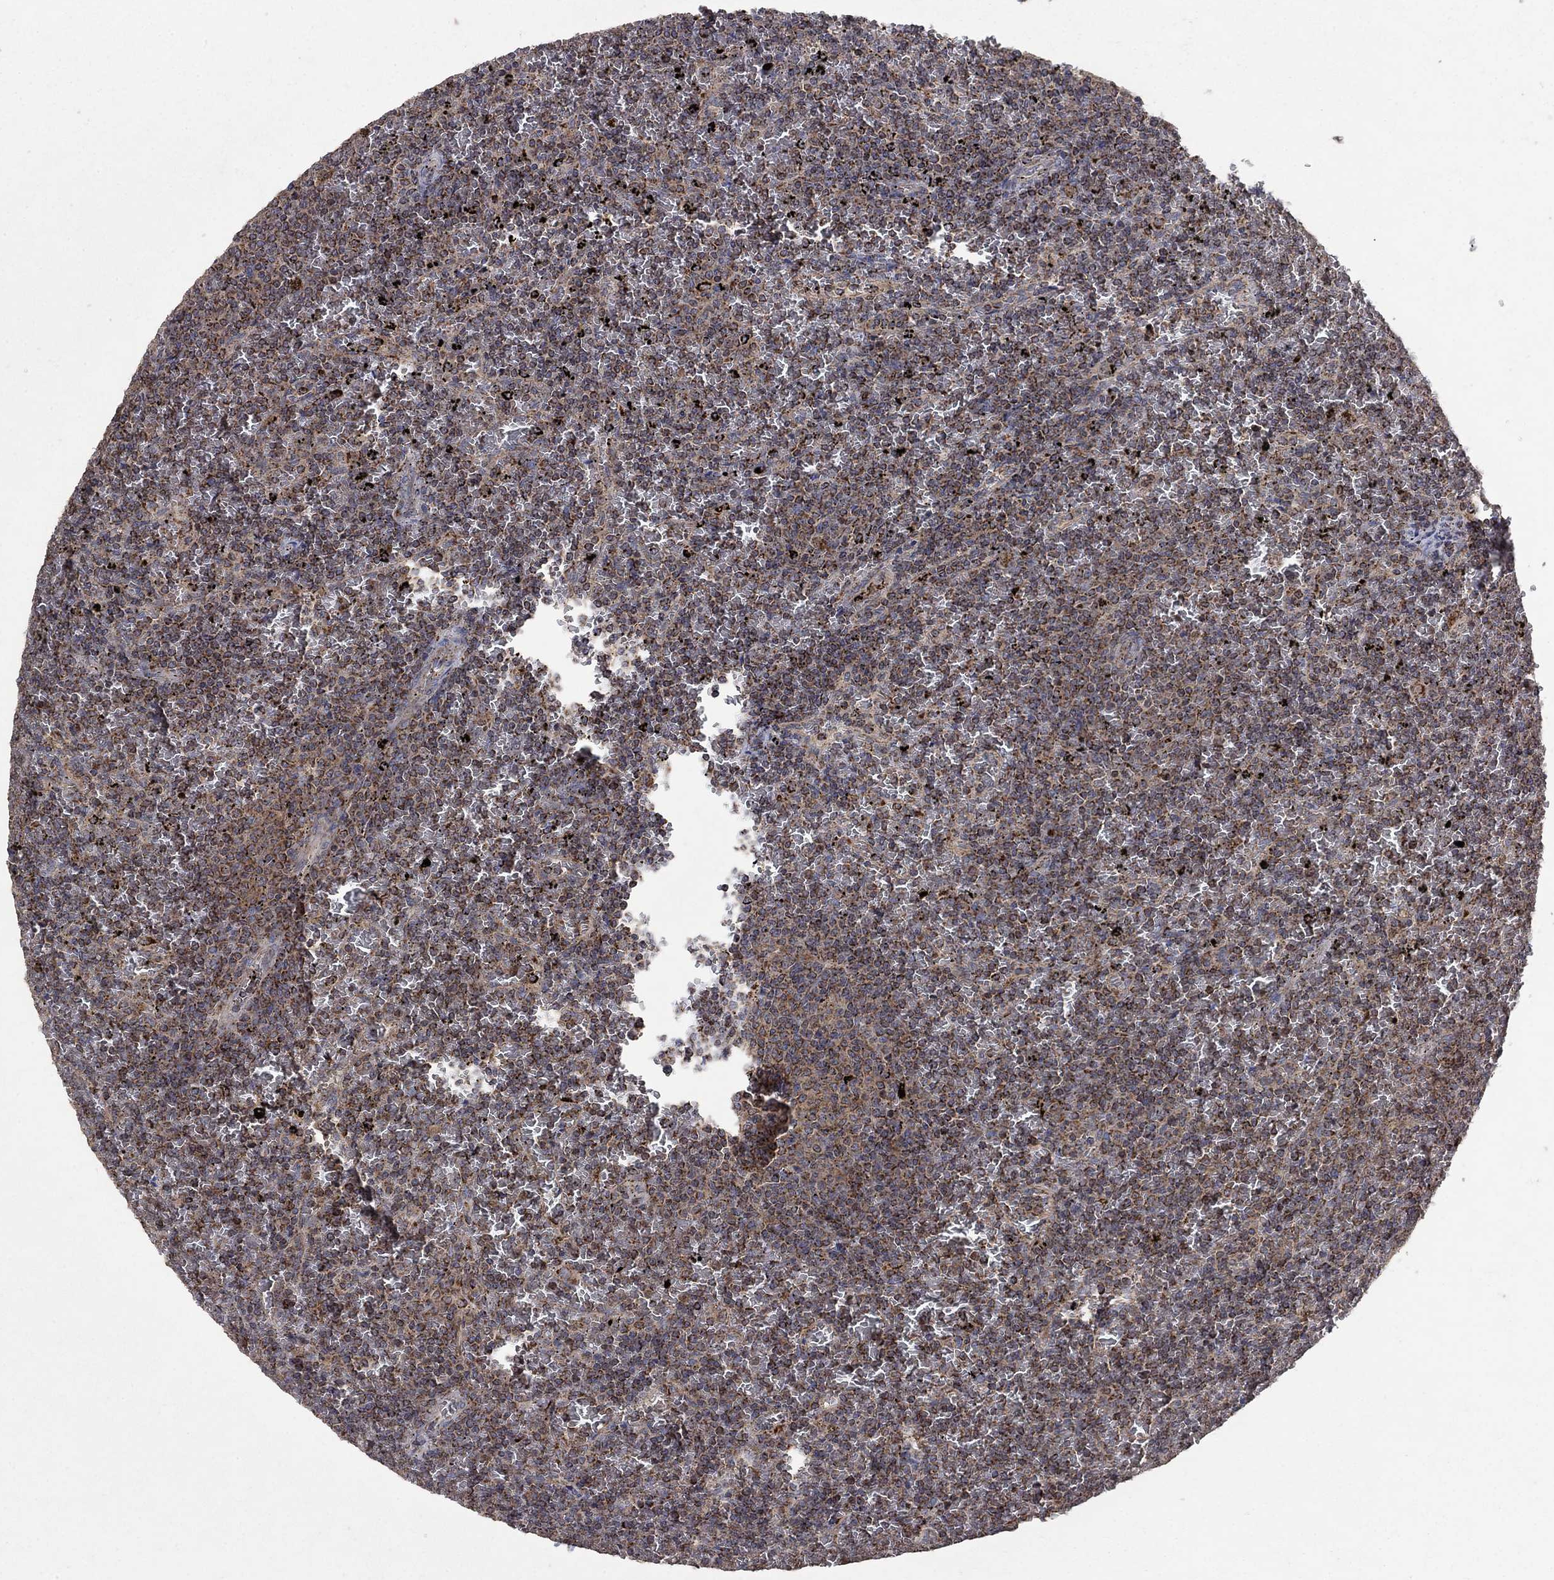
{"staining": {"intensity": "strong", "quantity": "25%-75%", "location": "cytoplasmic/membranous"}, "tissue": "lymphoma", "cell_type": "Tumor cells", "image_type": "cancer", "snomed": [{"axis": "morphology", "description": "Malignant lymphoma, non-Hodgkin's type, Low grade"}, {"axis": "topography", "description": "Spleen"}], "caption": "A brown stain labels strong cytoplasmic/membranous positivity of a protein in human lymphoma tumor cells. (DAB = brown stain, brightfield microscopy at high magnification).", "gene": "DPH1", "patient": {"sex": "female", "age": 77}}